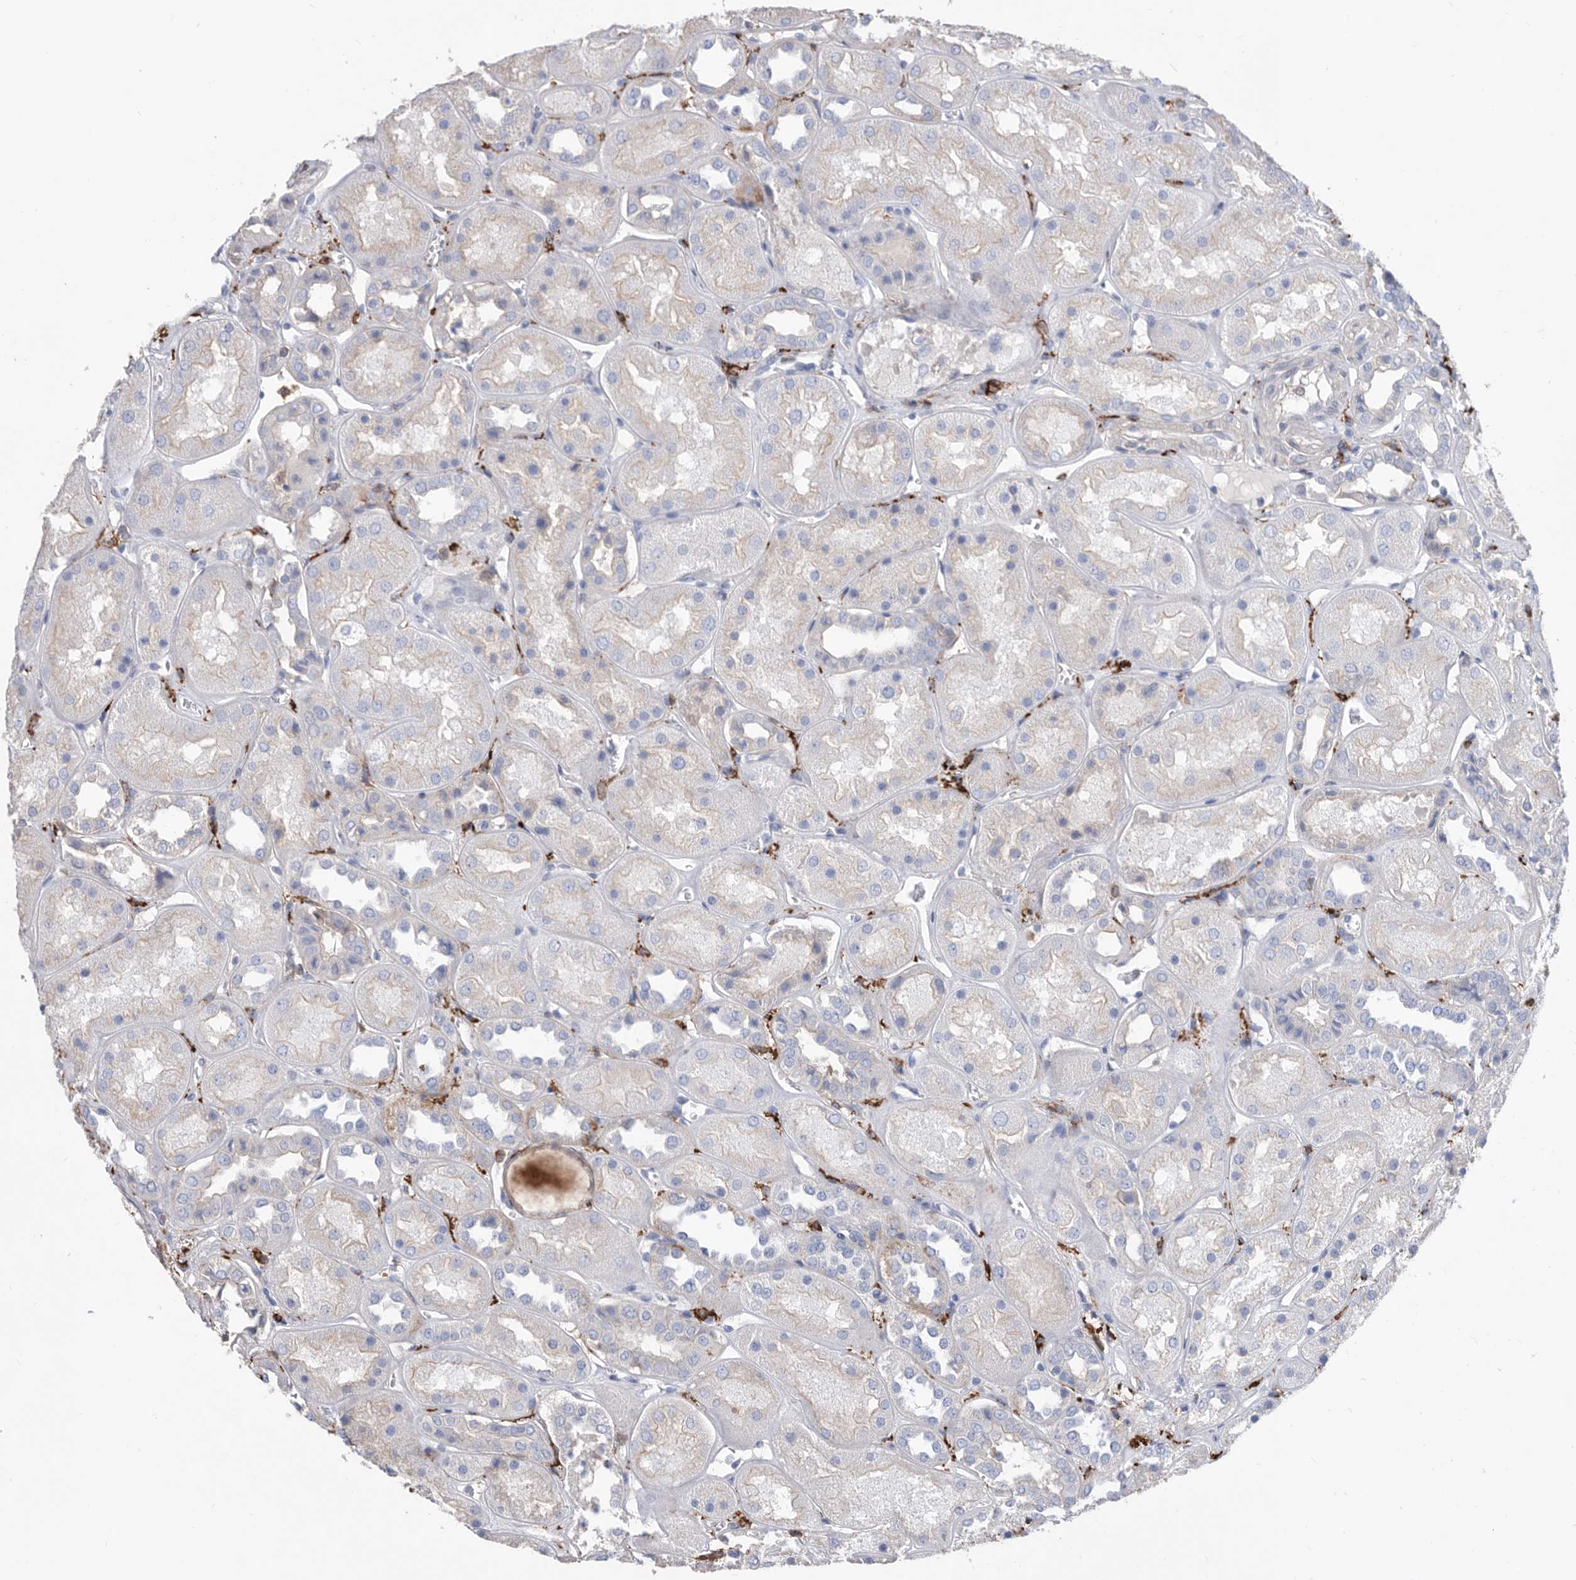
{"staining": {"intensity": "negative", "quantity": "none", "location": "none"}, "tissue": "kidney", "cell_type": "Cells in glomeruli", "image_type": "normal", "snomed": [{"axis": "morphology", "description": "Normal tissue, NOS"}, {"axis": "topography", "description": "Kidney"}], "caption": "Unremarkable kidney was stained to show a protein in brown. There is no significant positivity in cells in glomeruli. (DAB immunohistochemistry (IHC) with hematoxylin counter stain).", "gene": "MS4A4A", "patient": {"sex": "male", "age": 70}}